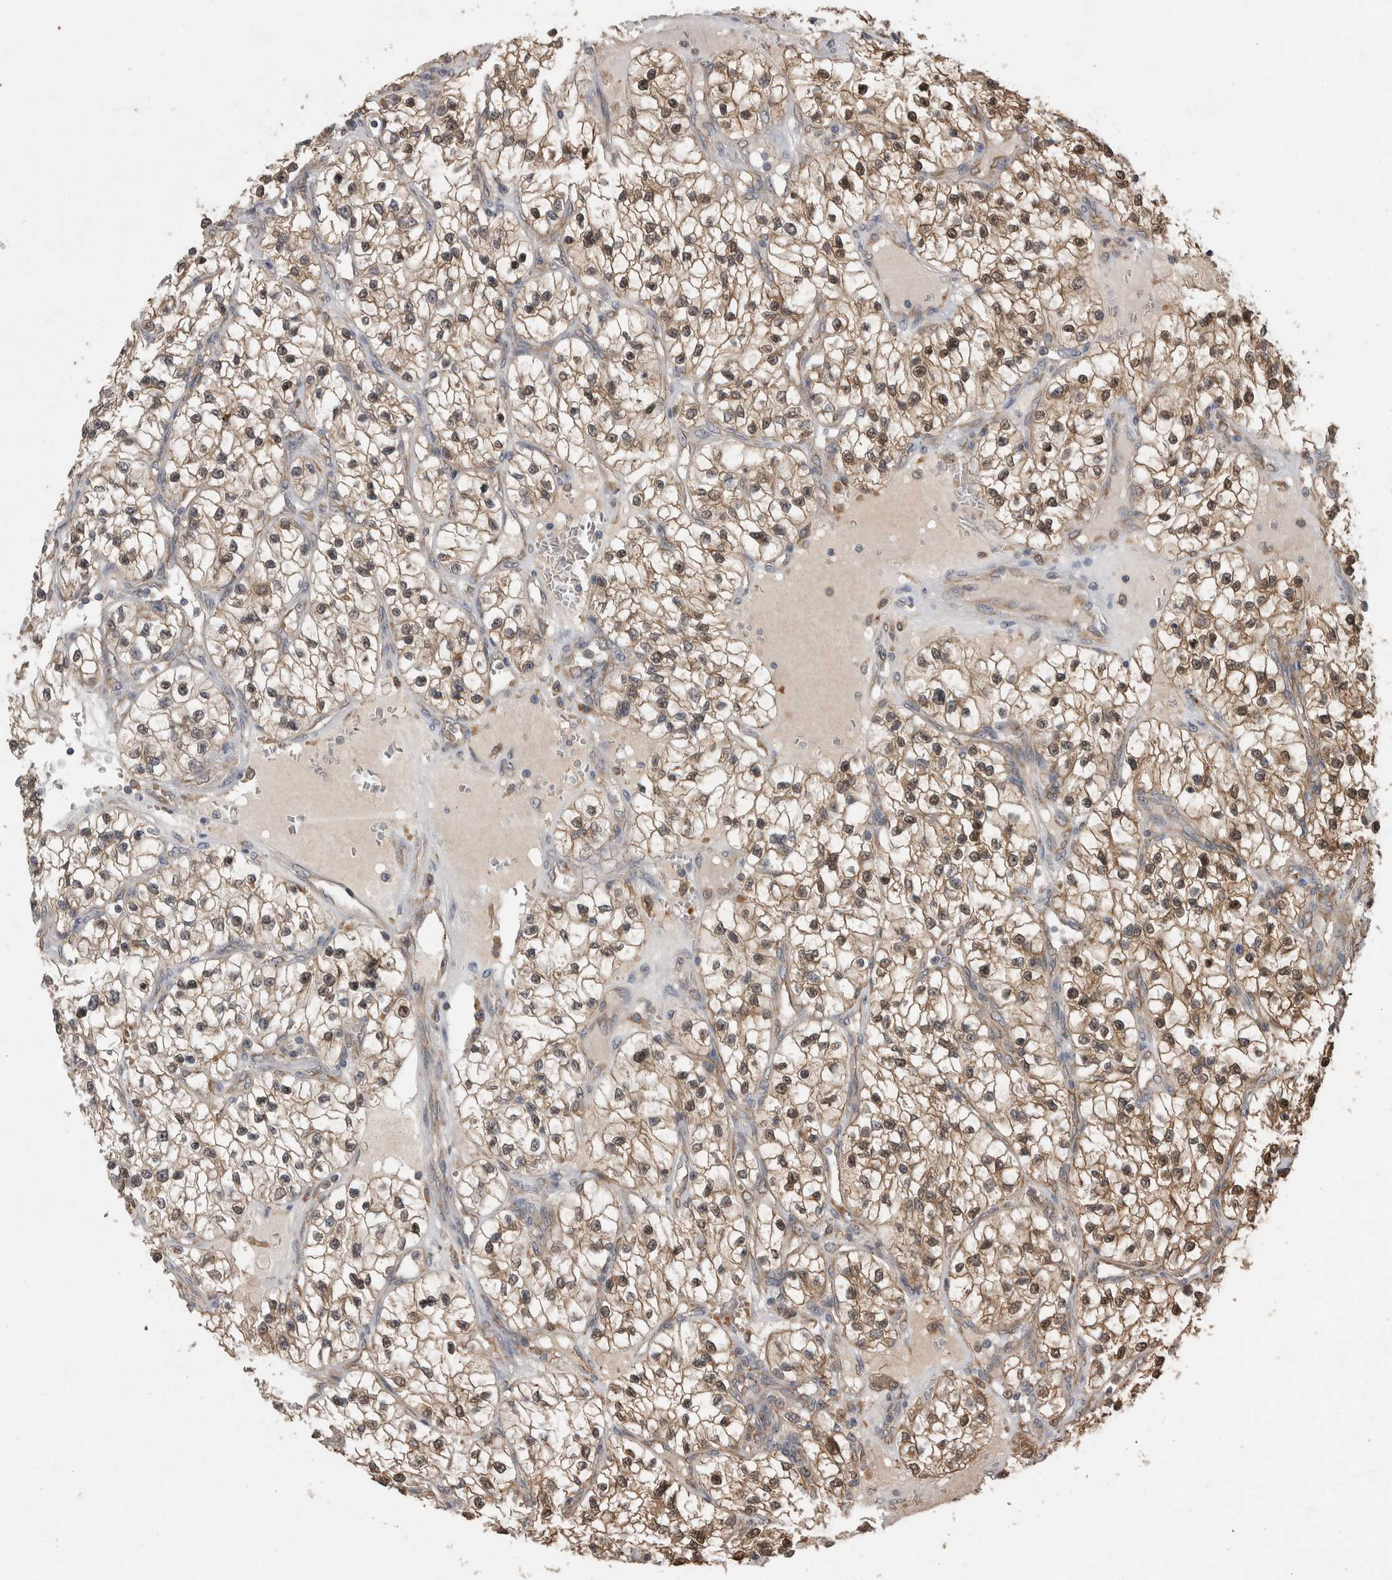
{"staining": {"intensity": "moderate", "quantity": ">75%", "location": "cytoplasmic/membranous"}, "tissue": "renal cancer", "cell_type": "Tumor cells", "image_type": "cancer", "snomed": [{"axis": "morphology", "description": "Adenocarcinoma, NOS"}, {"axis": "topography", "description": "Kidney"}], "caption": "Moderate cytoplasmic/membranous positivity is seen in about >75% of tumor cells in renal adenocarcinoma. The staining was performed using DAB (3,3'-diaminobenzidine) to visualize the protein expression in brown, while the nuclei were stained in blue with hematoxylin (Magnification: 20x).", "gene": "ADGRL3", "patient": {"sex": "female", "age": 57}}